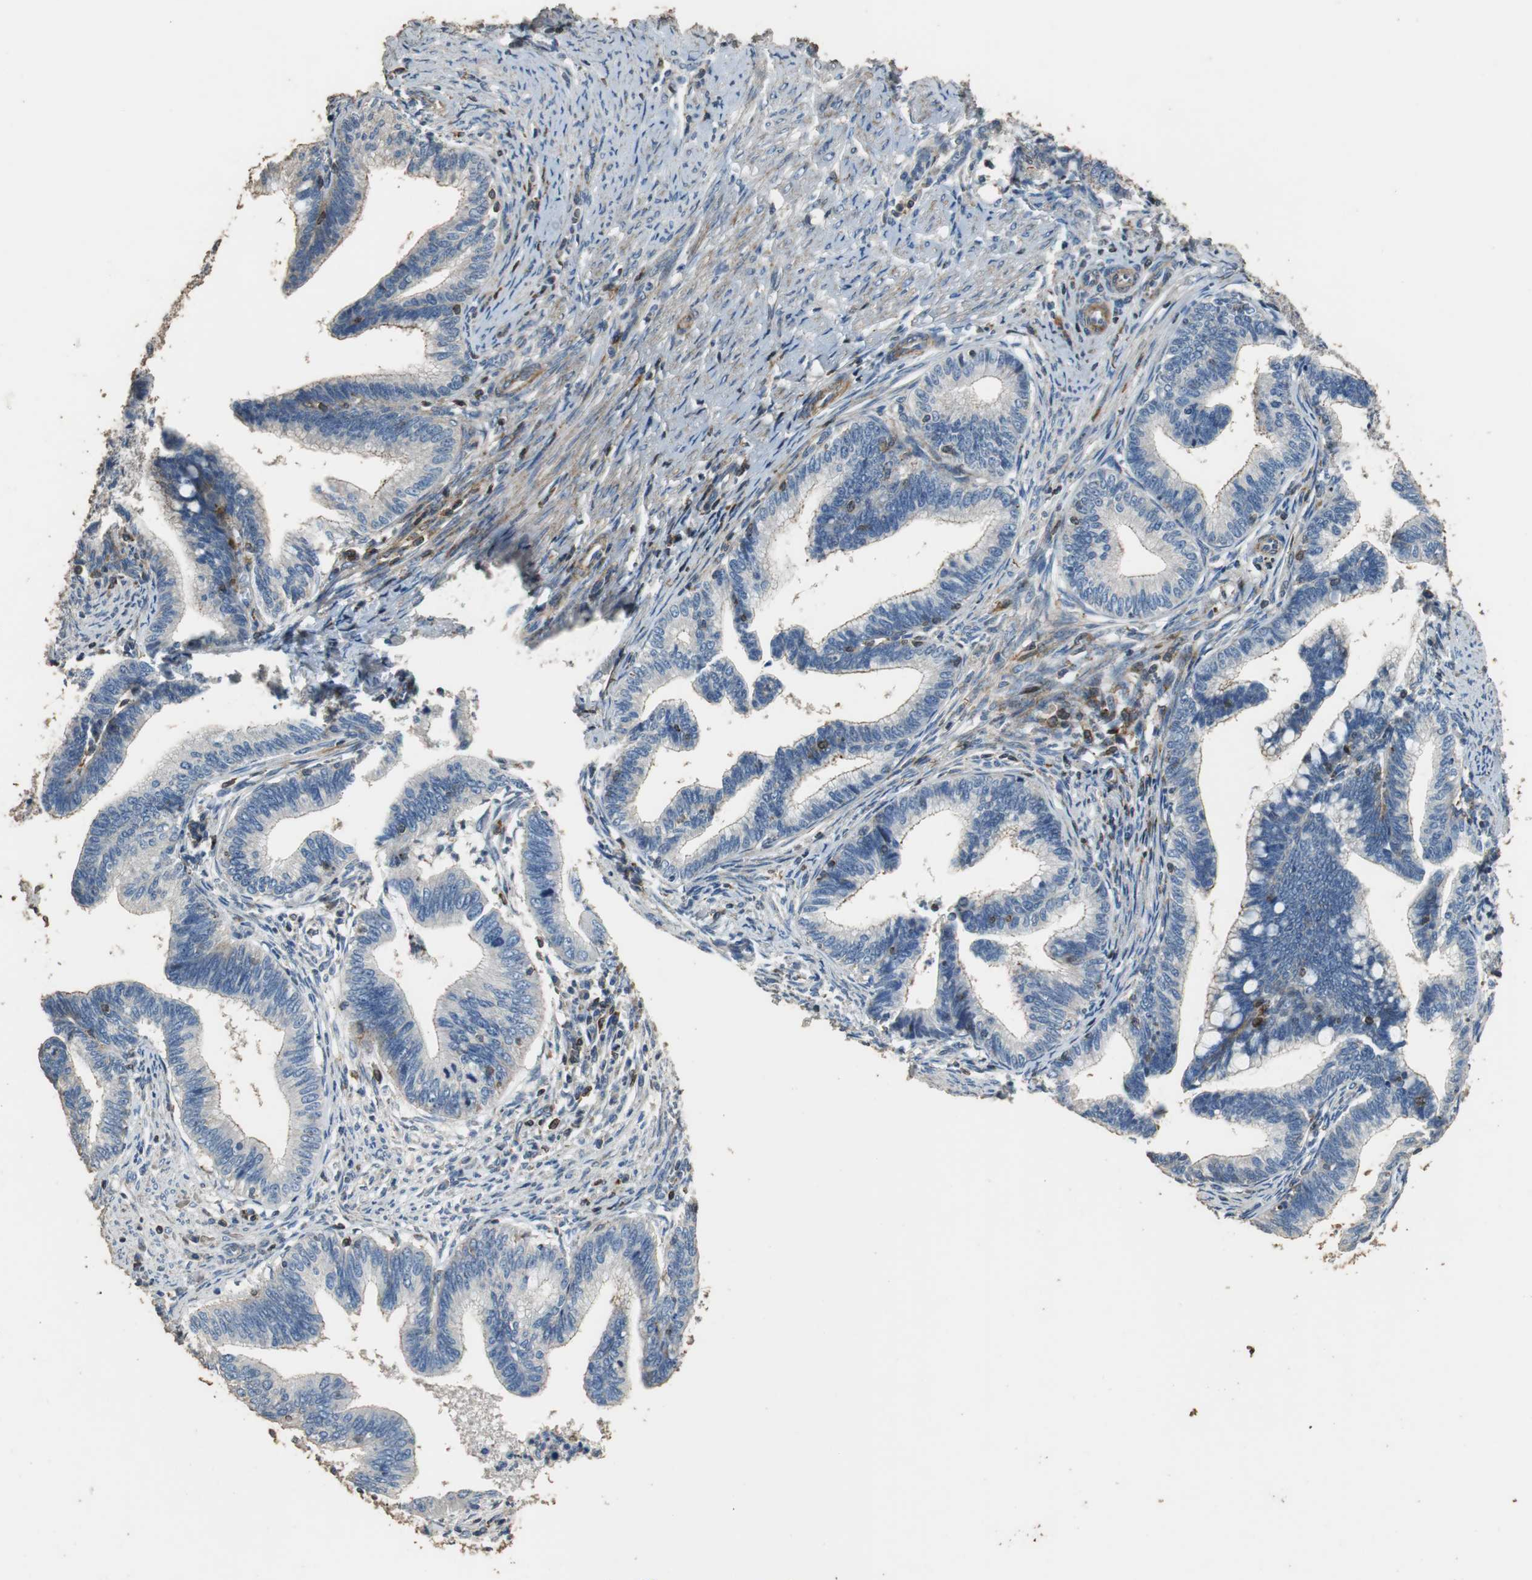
{"staining": {"intensity": "negative", "quantity": "none", "location": "none"}, "tissue": "cervical cancer", "cell_type": "Tumor cells", "image_type": "cancer", "snomed": [{"axis": "morphology", "description": "Adenocarcinoma, NOS"}, {"axis": "topography", "description": "Cervix"}], "caption": "Tumor cells show no significant expression in cervical cancer (adenocarcinoma).", "gene": "PRKRA", "patient": {"sex": "female", "age": 36}}